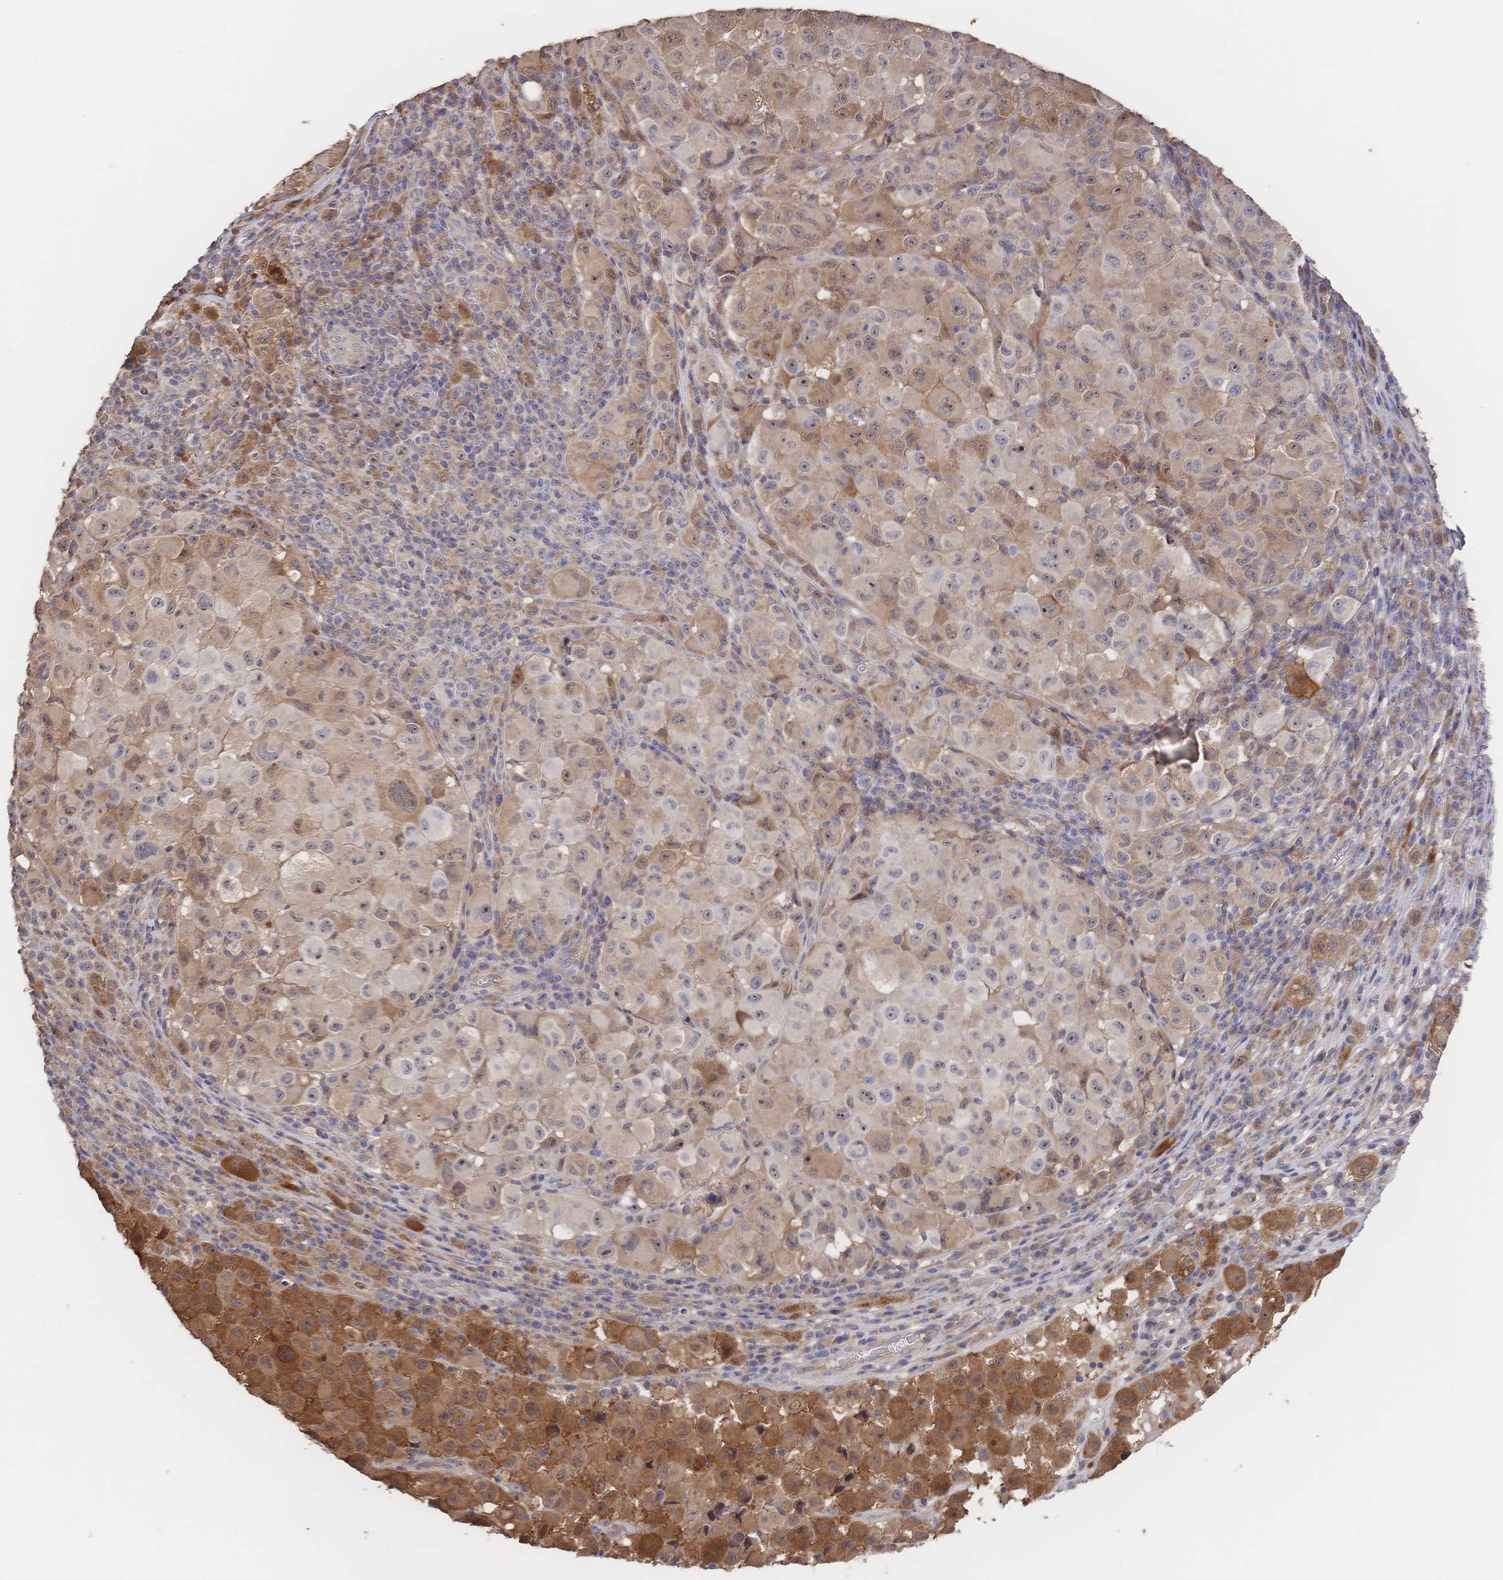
{"staining": {"intensity": "moderate", "quantity": "25%-75%", "location": "cytoplasmic/membranous,nuclear"}, "tissue": "melanoma", "cell_type": "Tumor cells", "image_type": "cancer", "snomed": [{"axis": "morphology", "description": "Malignant melanoma, NOS"}, {"axis": "topography", "description": "Skin"}], "caption": "Protein staining of malignant melanoma tissue shows moderate cytoplasmic/membranous and nuclear staining in approximately 25%-75% of tumor cells.", "gene": "DNAJA4", "patient": {"sex": "male", "age": 93}}